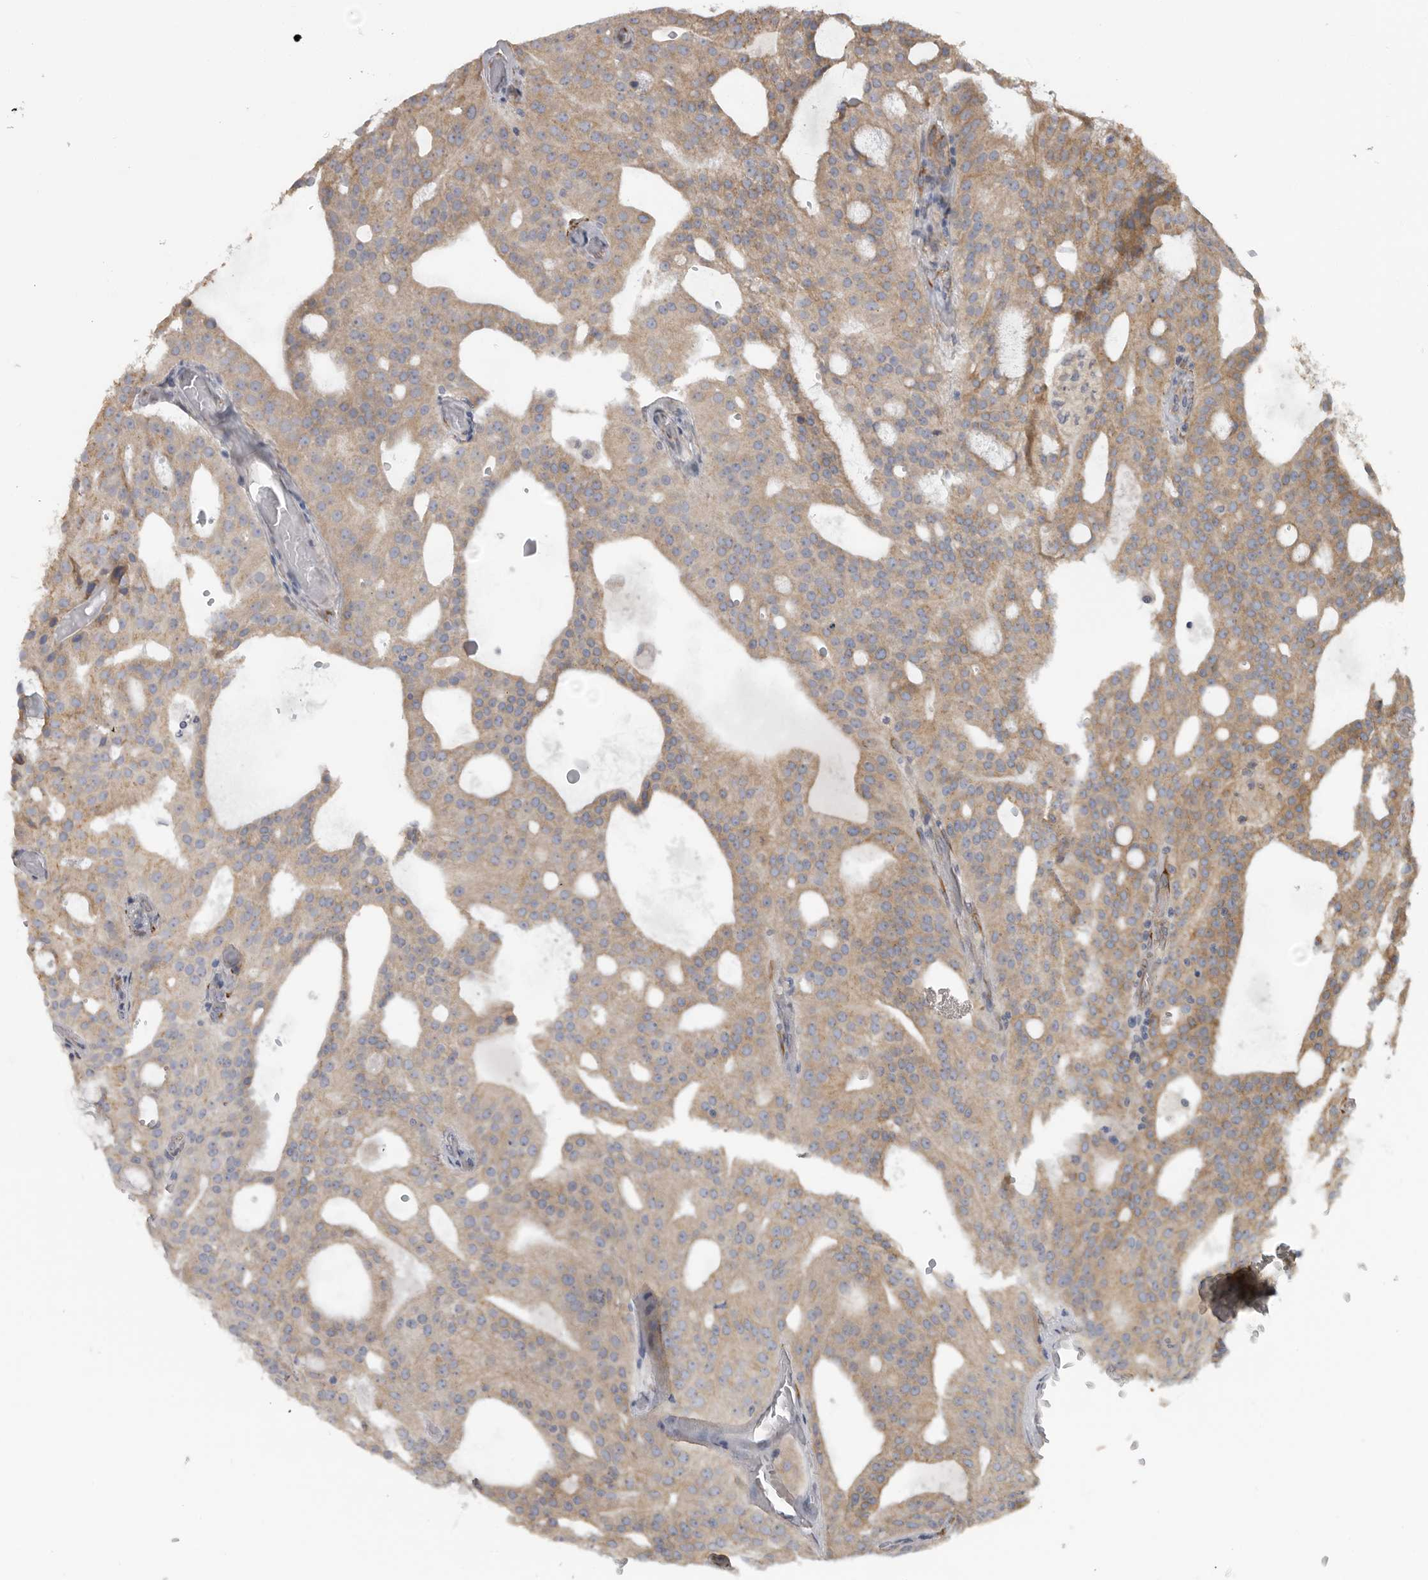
{"staining": {"intensity": "weak", "quantity": ">75%", "location": "cytoplasmic/membranous"}, "tissue": "prostate cancer", "cell_type": "Tumor cells", "image_type": "cancer", "snomed": [{"axis": "morphology", "description": "Adenocarcinoma, Medium grade"}, {"axis": "topography", "description": "Prostate"}], "caption": "Prostate adenocarcinoma (medium-grade) tissue shows weak cytoplasmic/membranous expression in about >75% of tumor cells, visualized by immunohistochemistry. The protein is shown in brown color, while the nuclei are stained blue.", "gene": "CEP350", "patient": {"sex": "male", "age": 88}}